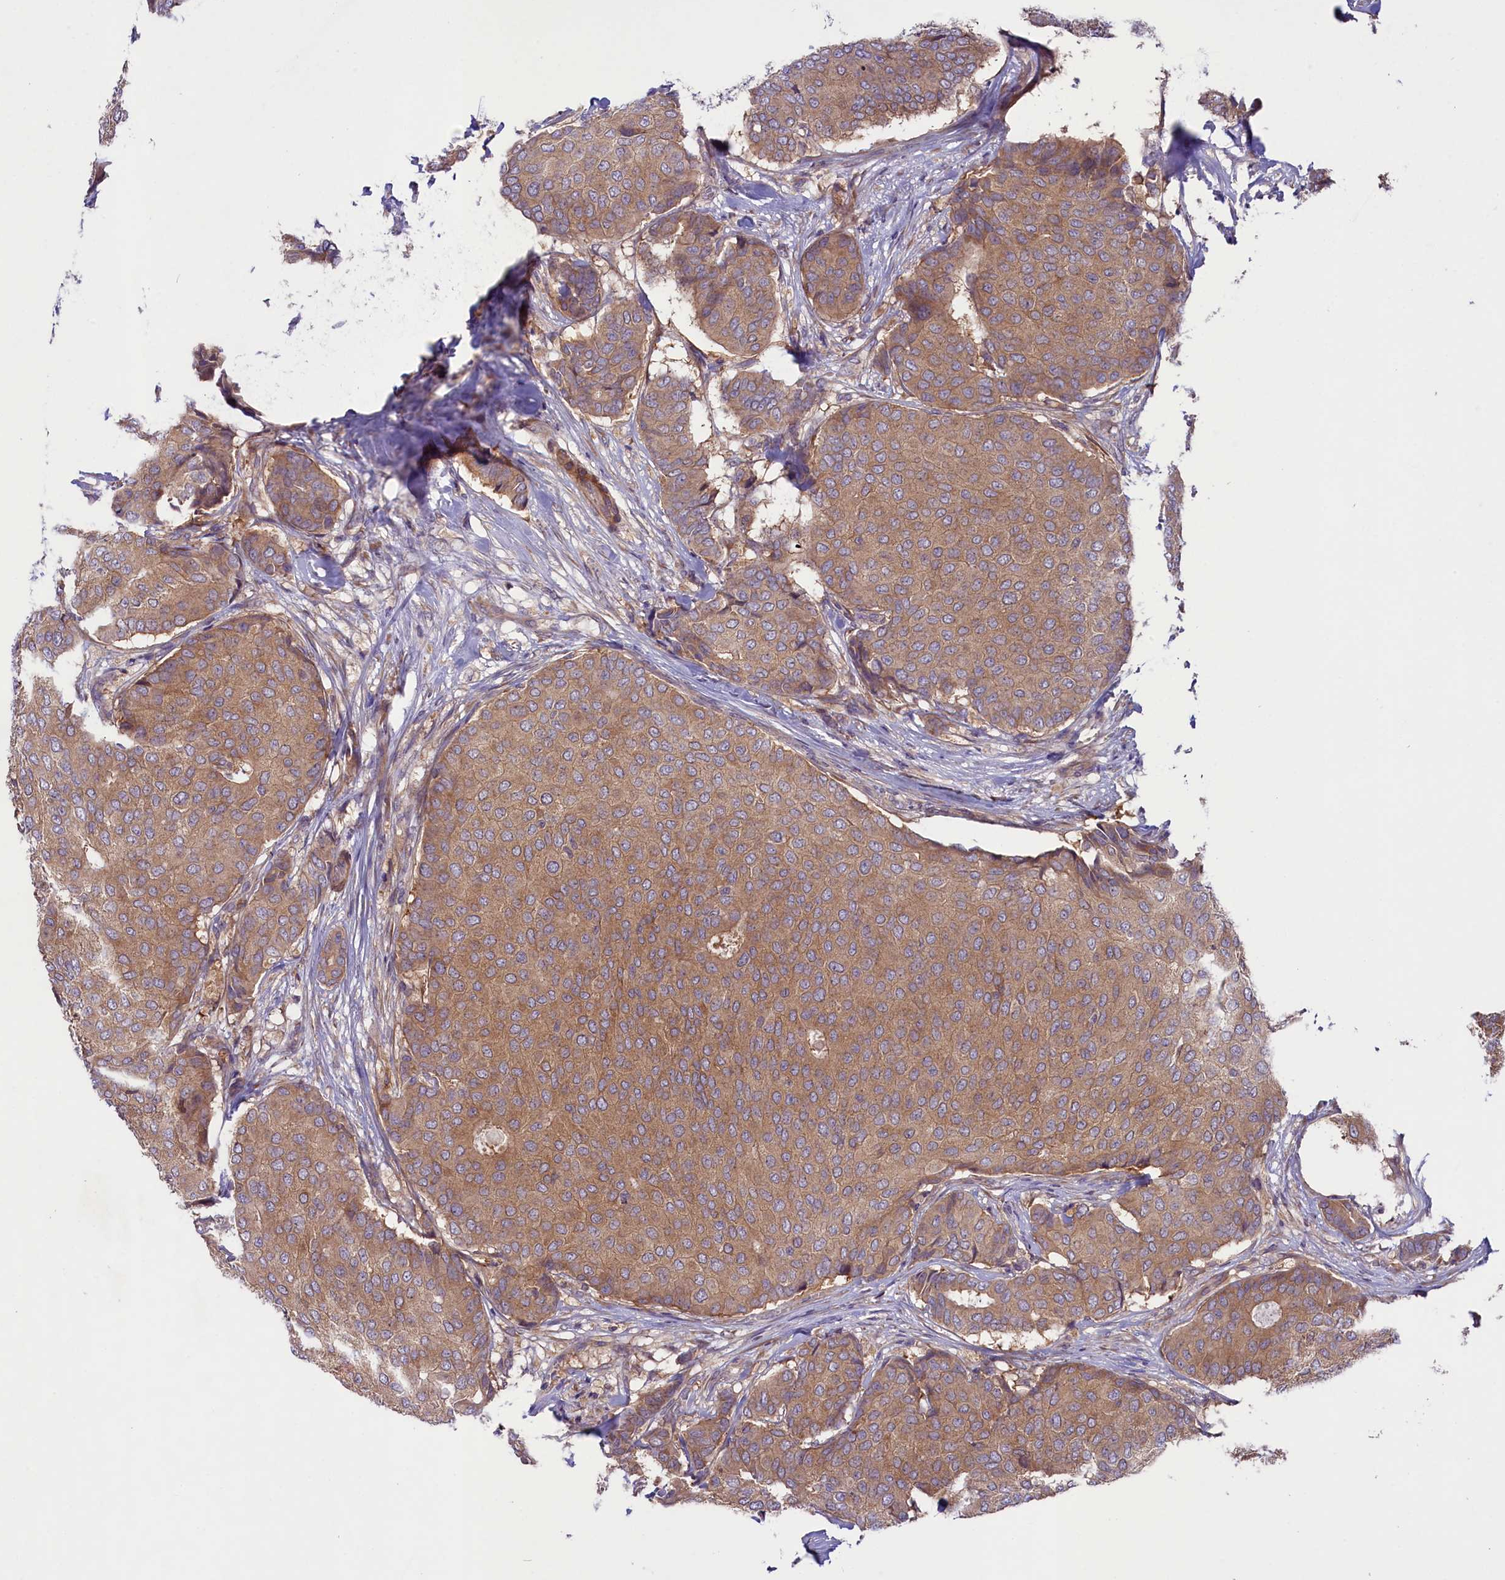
{"staining": {"intensity": "moderate", "quantity": ">75%", "location": "cytoplasmic/membranous"}, "tissue": "breast cancer", "cell_type": "Tumor cells", "image_type": "cancer", "snomed": [{"axis": "morphology", "description": "Duct carcinoma"}, {"axis": "topography", "description": "Breast"}], "caption": "Protein expression analysis of human infiltrating ductal carcinoma (breast) reveals moderate cytoplasmic/membranous positivity in about >75% of tumor cells.", "gene": "COG8", "patient": {"sex": "female", "age": 75}}